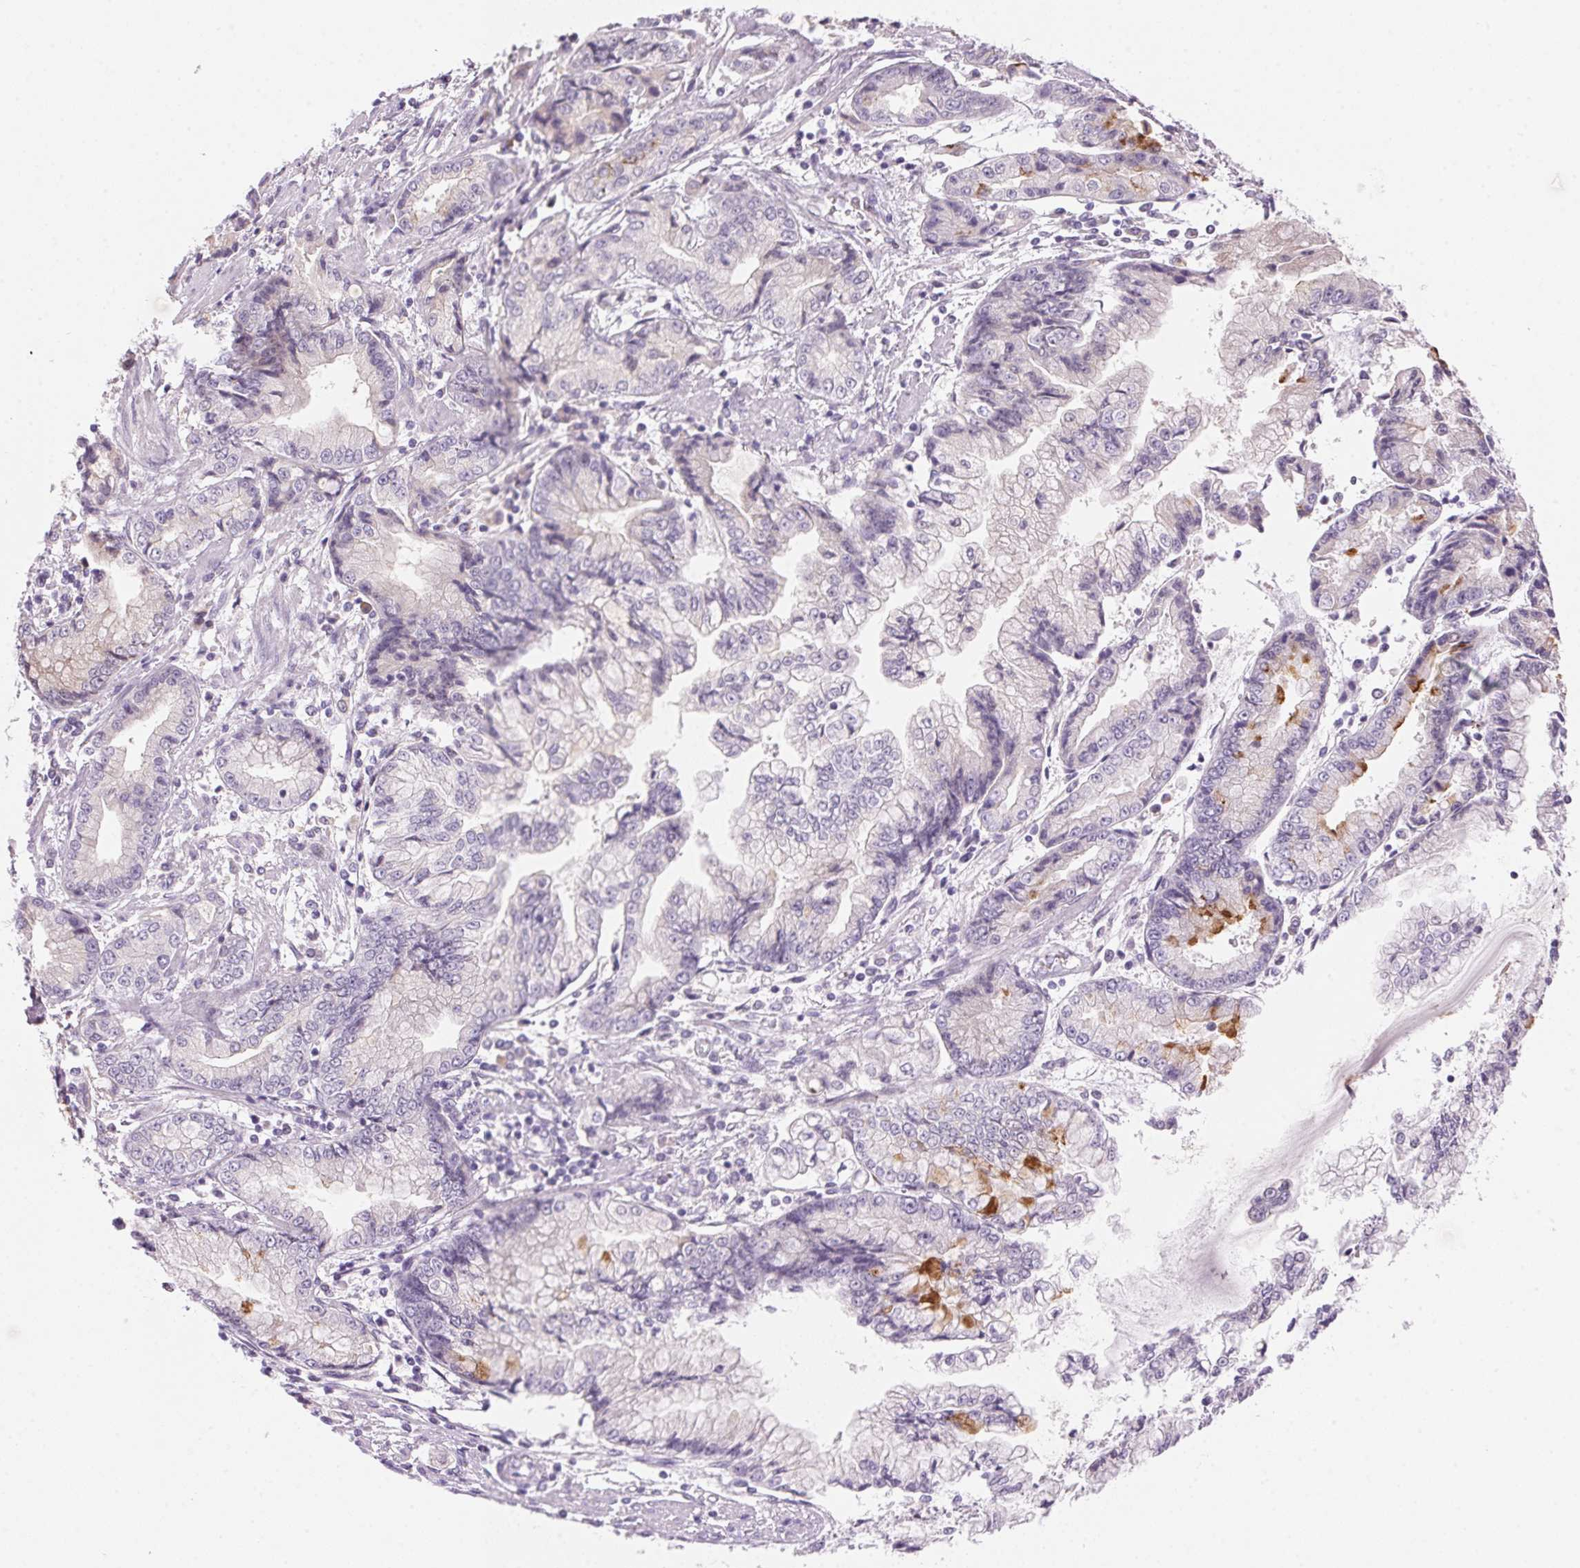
{"staining": {"intensity": "negative", "quantity": "none", "location": "none"}, "tissue": "stomach cancer", "cell_type": "Tumor cells", "image_type": "cancer", "snomed": [{"axis": "morphology", "description": "Adenocarcinoma, NOS"}, {"axis": "topography", "description": "Stomach, upper"}], "caption": "High power microscopy image of an IHC micrograph of adenocarcinoma (stomach), revealing no significant staining in tumor cells.", "gene": "TEKT1", "patient": {"sex": "female", "age": 74}}